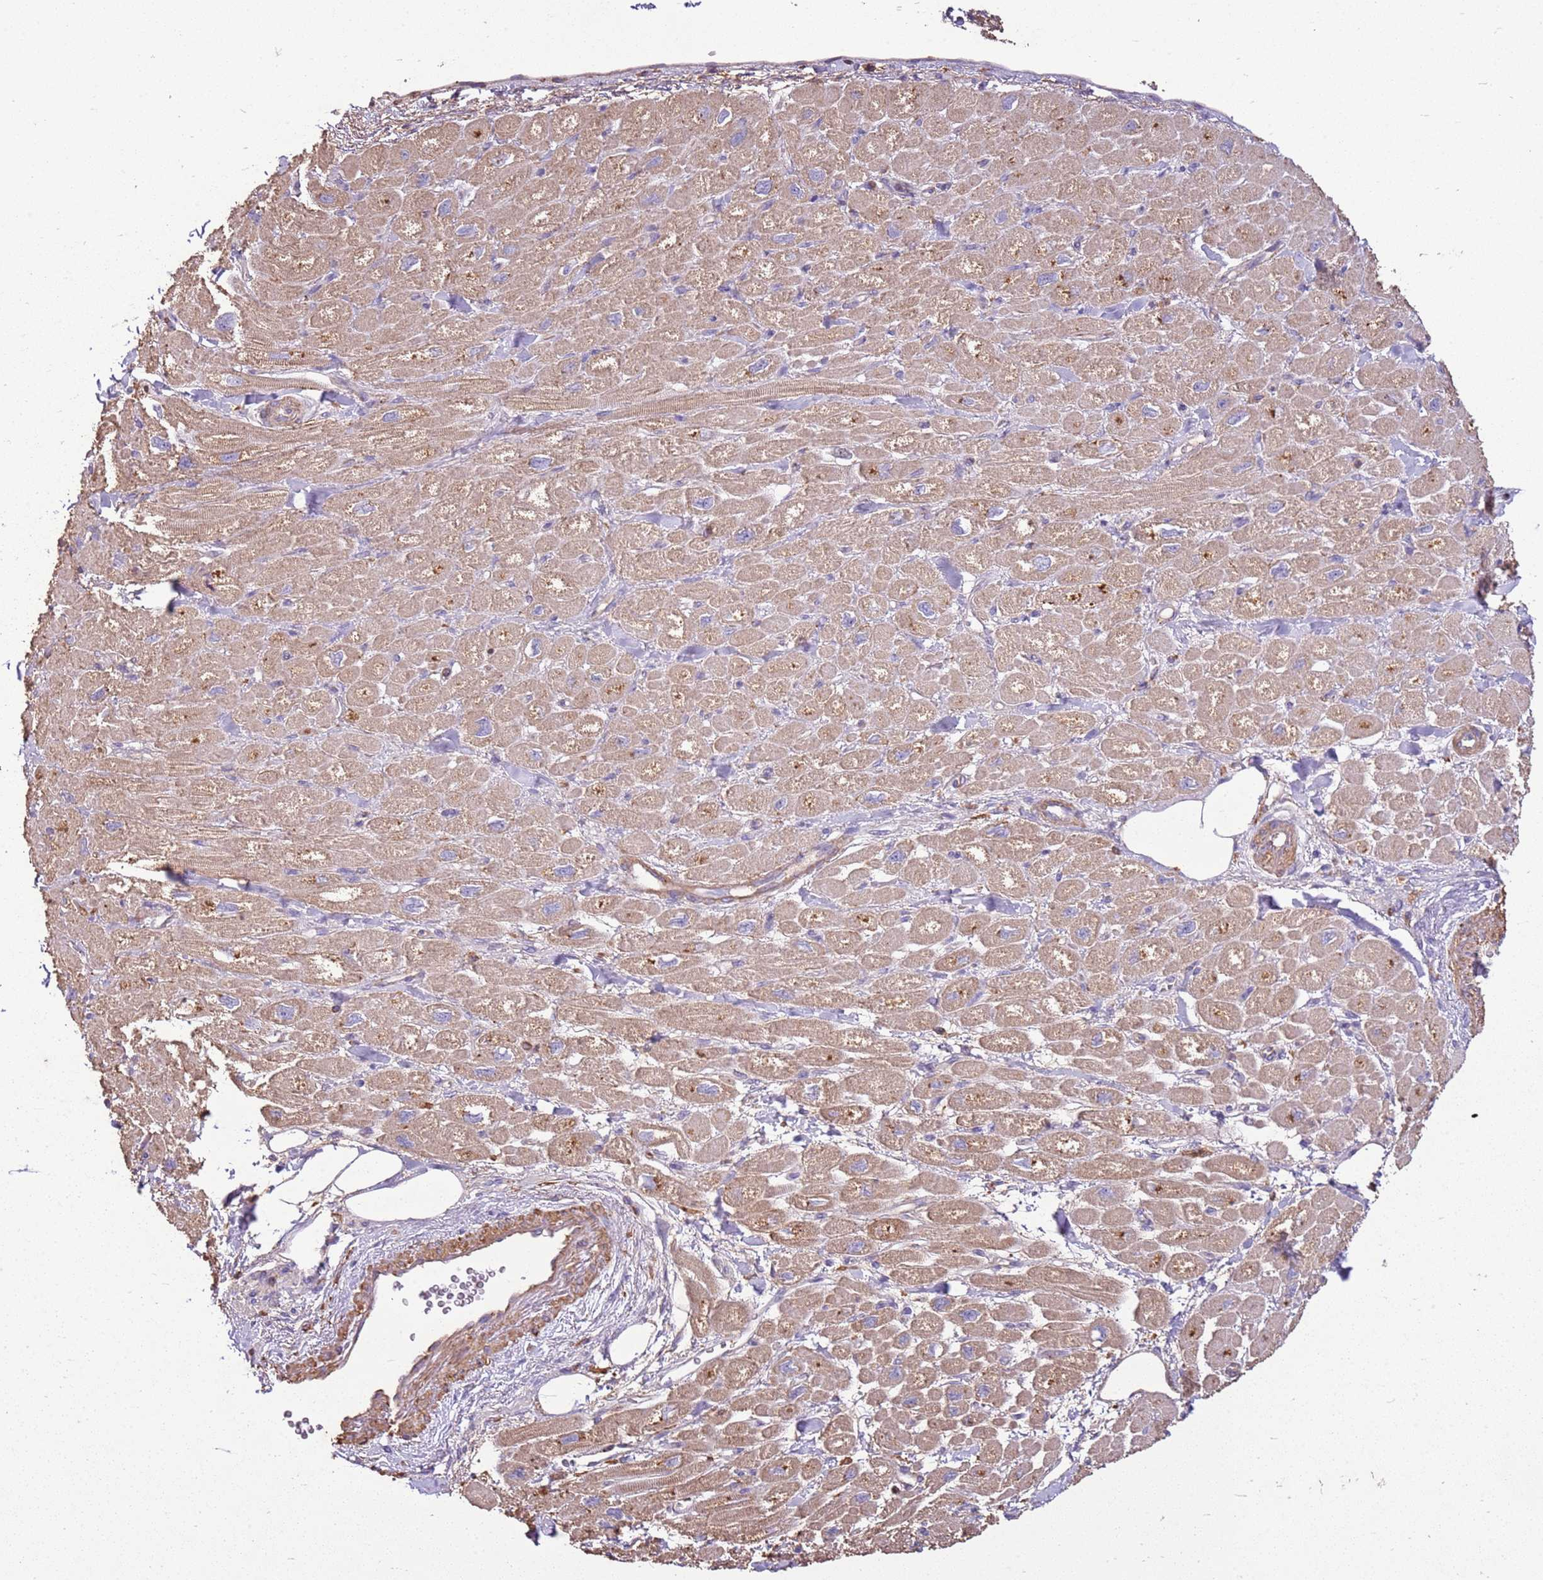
{"staining": {"intensity": "weak", "quantity": ">75%", "location": "cytoplasmic/membranous"}, "tissue": "heart muscle", "cell_type": "Cardiomyocytes", "image_type": "normal", "snomed": [{"axis": "morphology", "description": "Normal tissue, NOS"}, {"axis": "topography", "description": "Heart"}], "caption": "DAB (3,3'-diaminobenzidine) immunohistochemical staining of normal heart muscle displays weak cytoplasmic/membranous protein staining in about >75% of cardiomyocytes.", "gene": "ARL10", "patient": {"sex": "male", "age": 65}}